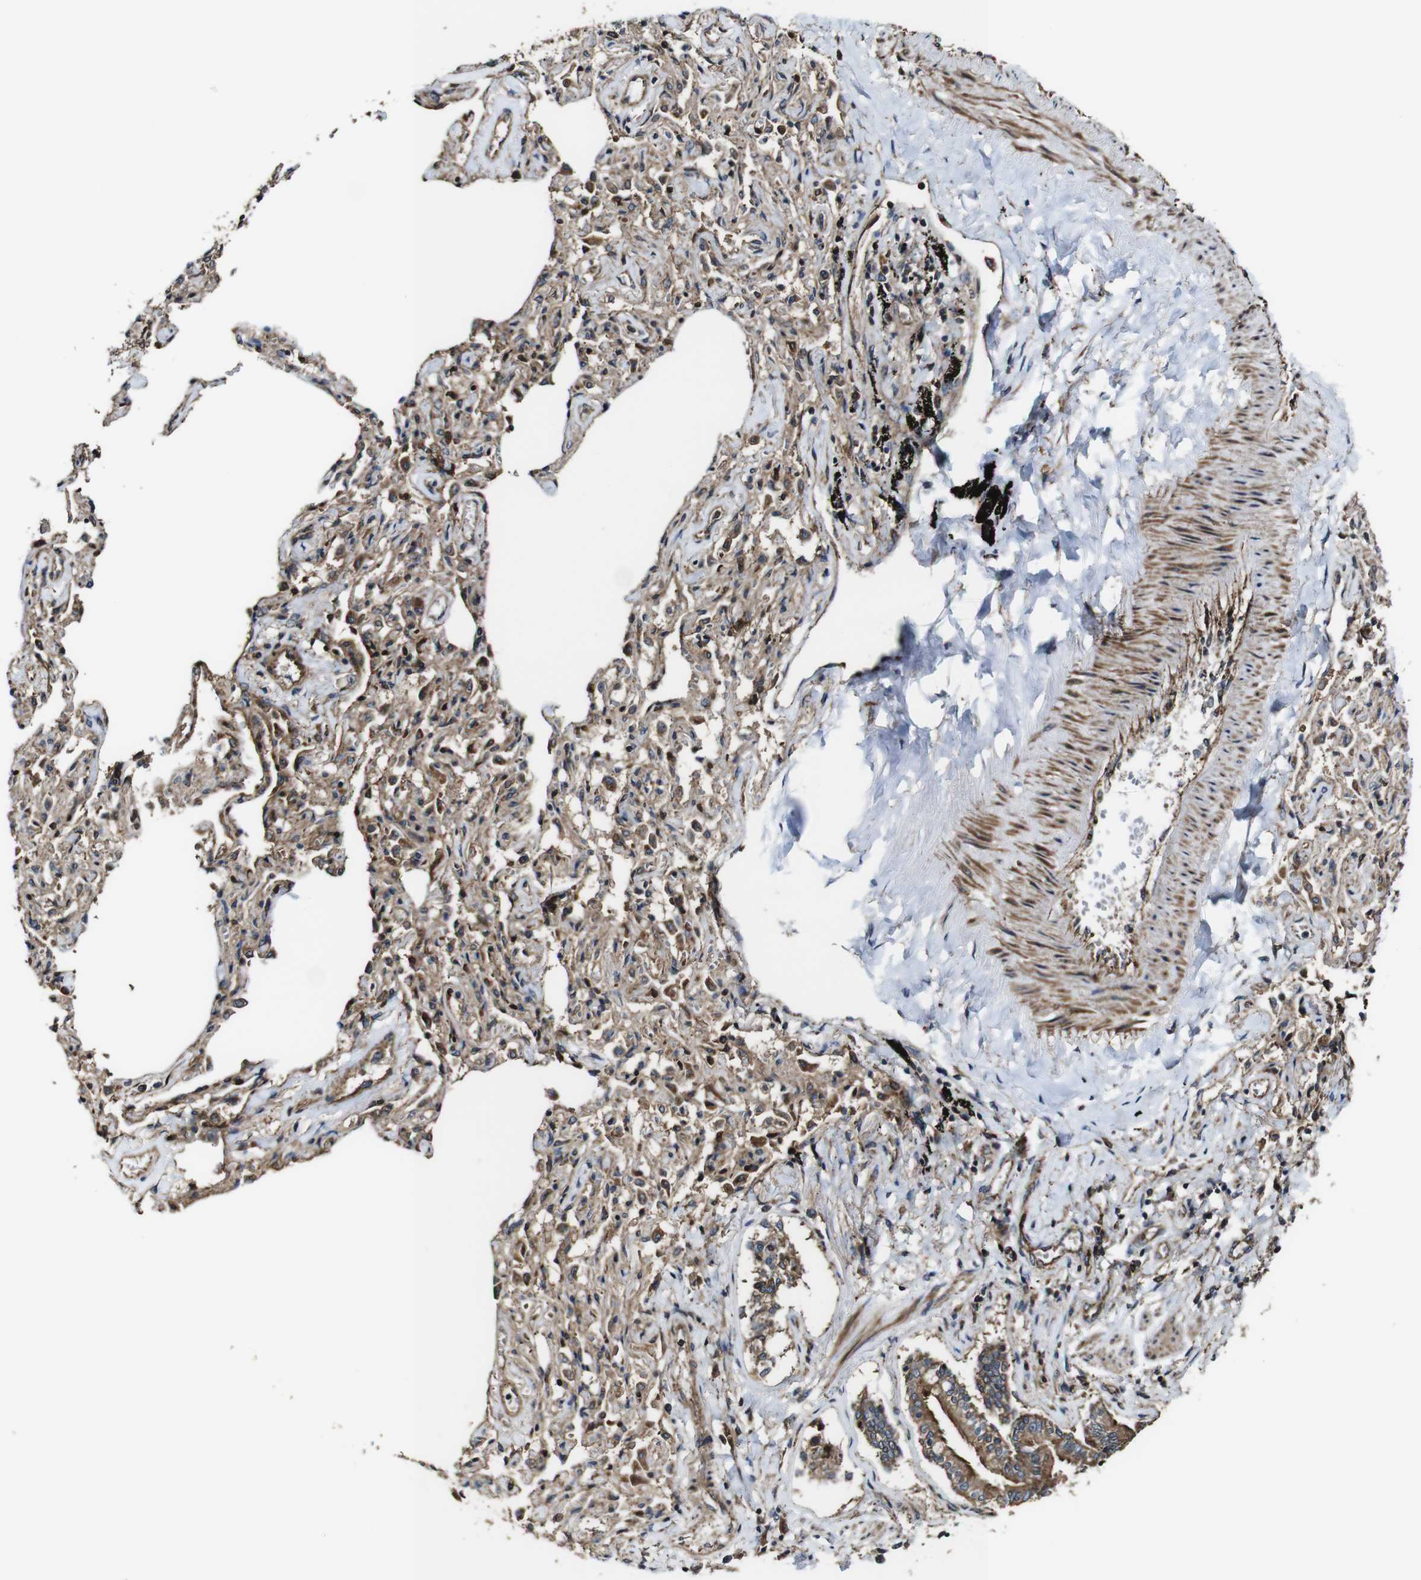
{"staining": {"intensity": "strong", "quantity": ">75%", "location": "cytoplasmic/membranous"}, "tissue": "bronchus", "cell_type": "Respiratory epithelial cells", "image_type": "normal", "snomed": [{"axis": "morphology", "description": "Normal tissue, NOS"}, {"axis": "topography", "description": "Bronchus"}, {"axis": "topography", "description": "Lung"}], "caption": "Respiratory epithelial cells demonstrate high levels of strong cytoplasmic/membranous positivity in approximately >75% of cells in normal human bronchus.", "gene": "TNIK", "patient": {"sex": "male", "age": 64}}